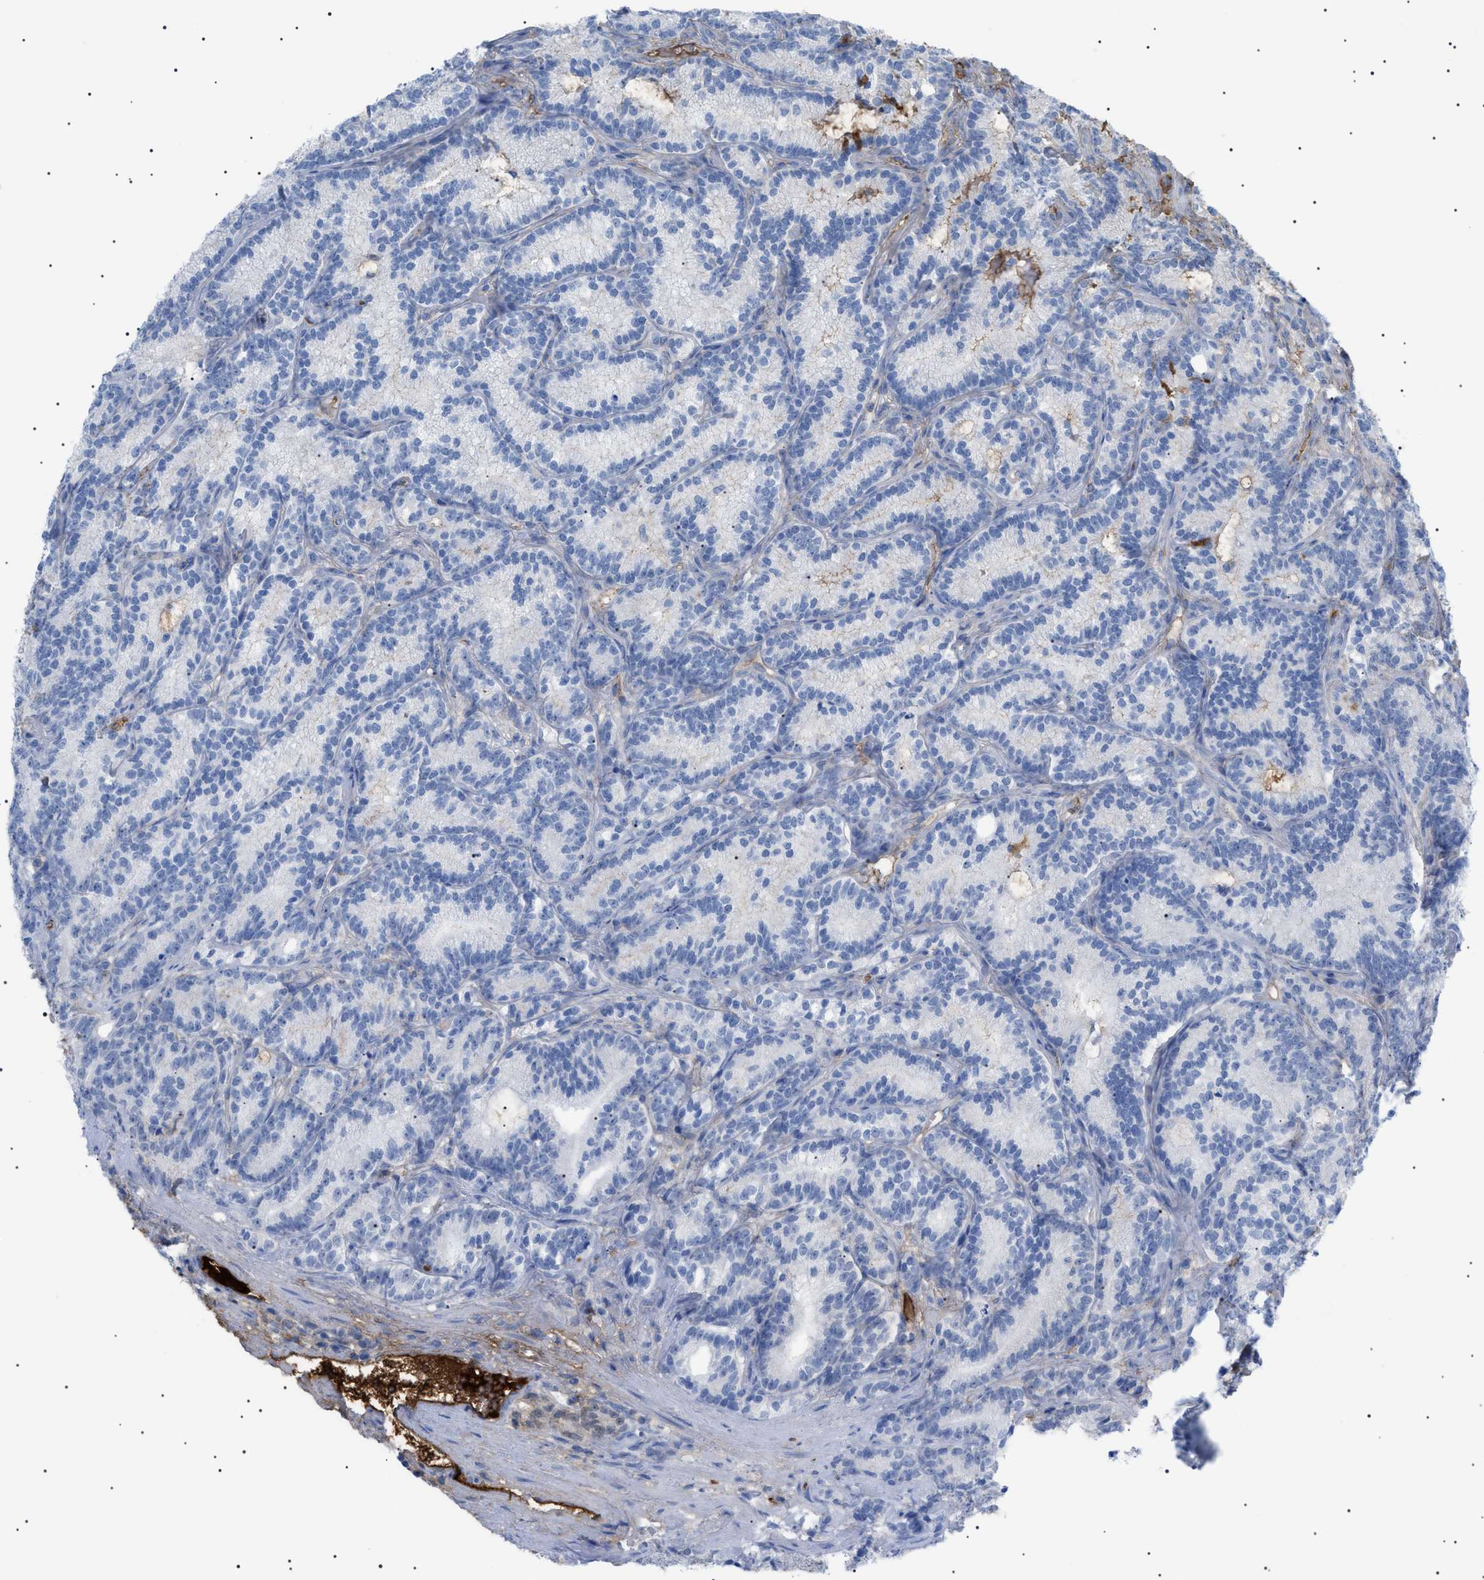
{"staining": {"intensity": "negative", "quantity": "none", "location": "none"}, "tissue": "prostate cancer", "cell_type": "Tumor cells", "image_type": "cancer", "snomed": [{"axis": "morphology", "description": "Adenocarcinoma, Low grade"}, {"axis": "topography", "description": "Prostate"}], "caption": "This is an IHC histopathology image of adenocarcinoma (low-grade) (prostate). There is no expression in tumor cells.", "gene": "LPA", "patient": {"sex": "male", "age": 89}}